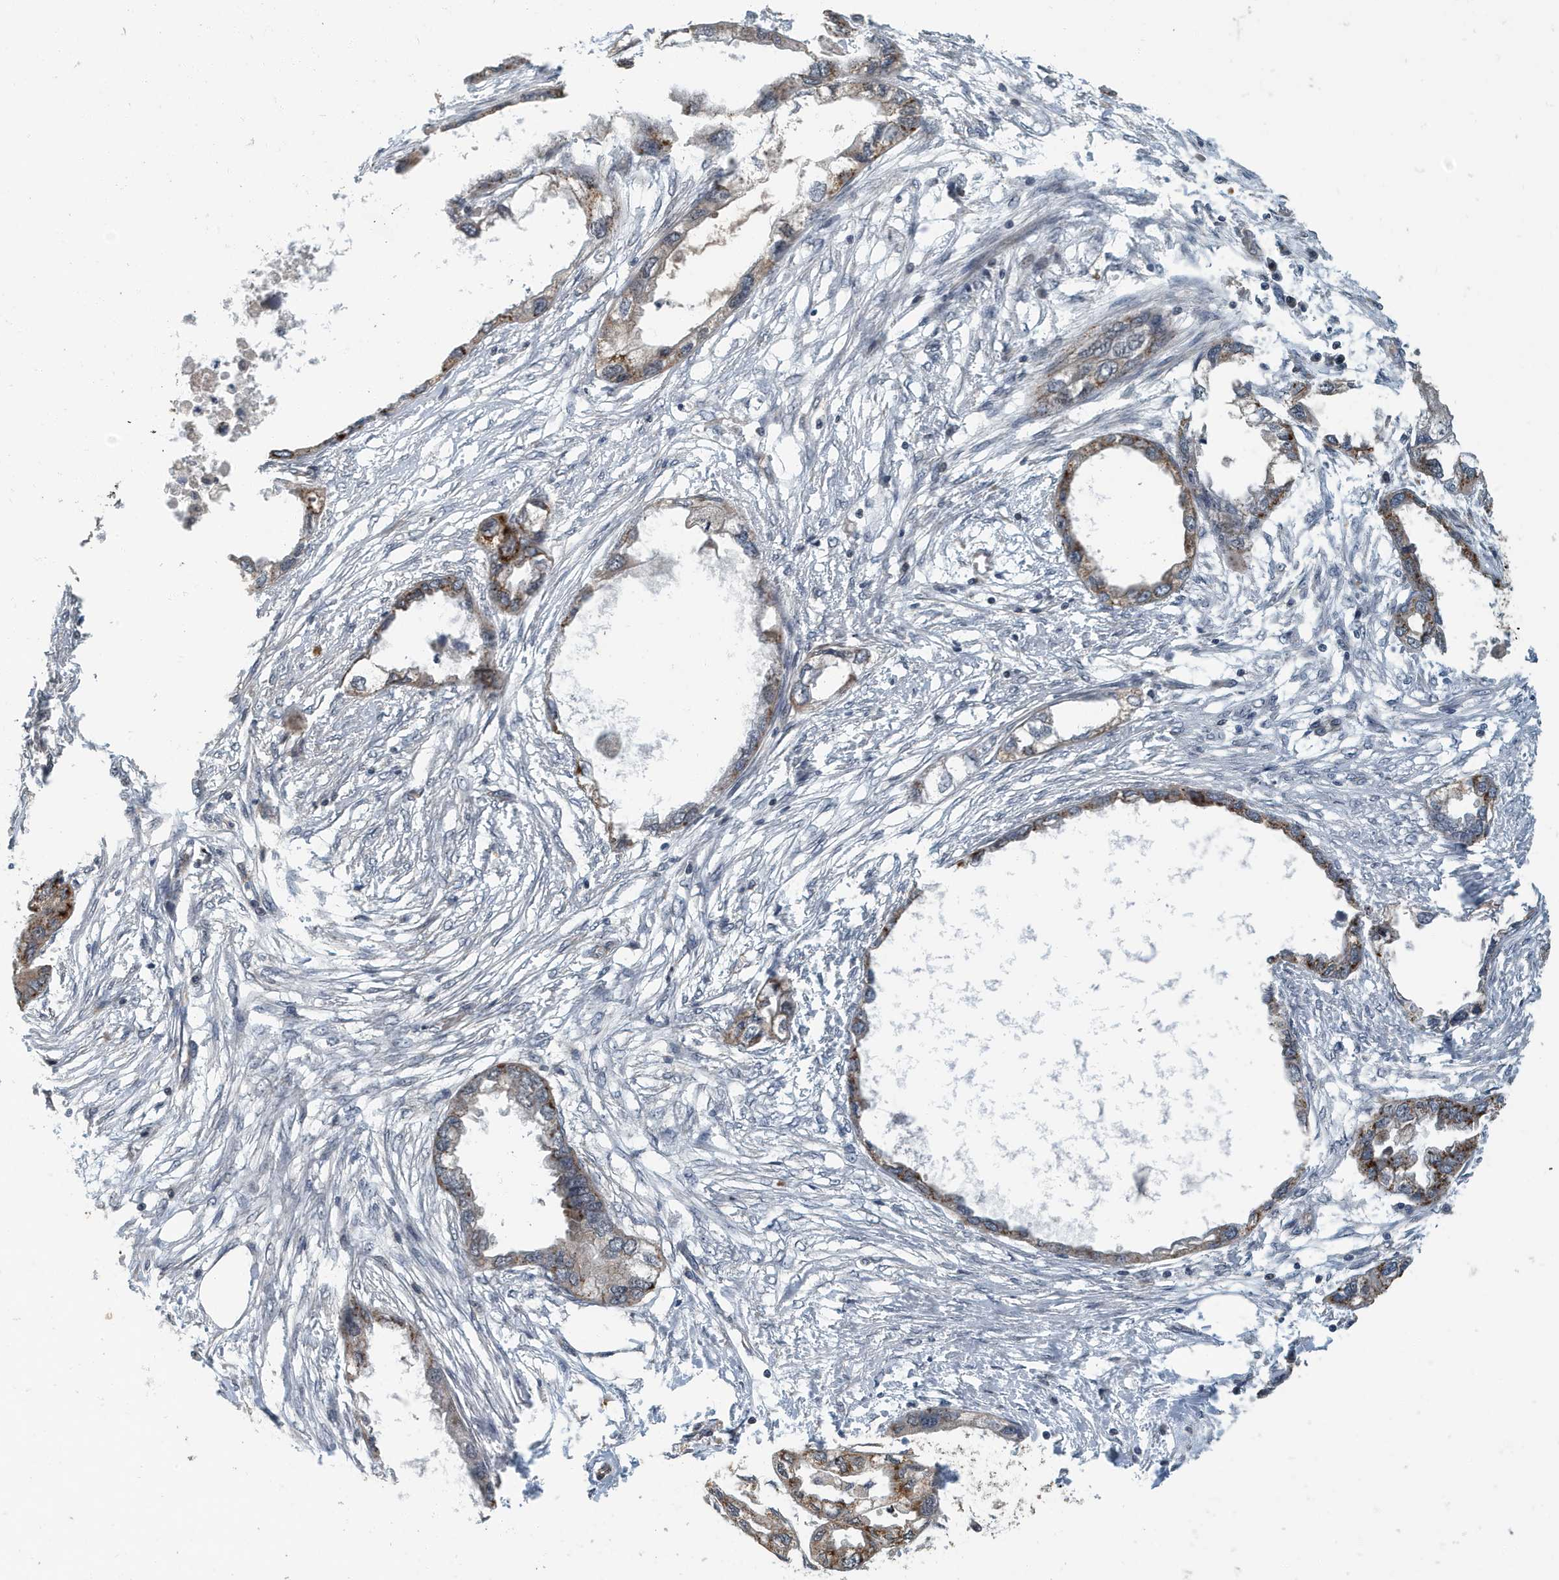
{"staining": {"intensity": "moderate", "quantity": "25%-75%", "location": "cytoplasmic/membranous"}, "tissue": "endometrial cancer", "cell_type": "Tumor cells", "image_type": "cancer", "snomed": [{"axis": "morphology", "description": "Adenocarcinoma, NOS"}, {"axis": "morphology", "description": "Adenocarcinoma, metastatic, NOS"}, {"axis": "topography", "description": "Adipose tissue"}, {"axis": "topography", "description": "Endometrium"}], "caption": "This photomicrograph demonstrates metastatic adenocarcinoma (endometrial) stained with immunohistochemistry to label a protein in brown. The cytoplasmic/membranous of tumor cells show moderate positivity for the protein. Nuclei are counter-stained blue.", "gene": "KIF15", "patient": {"sex": "female", "age": 67}}